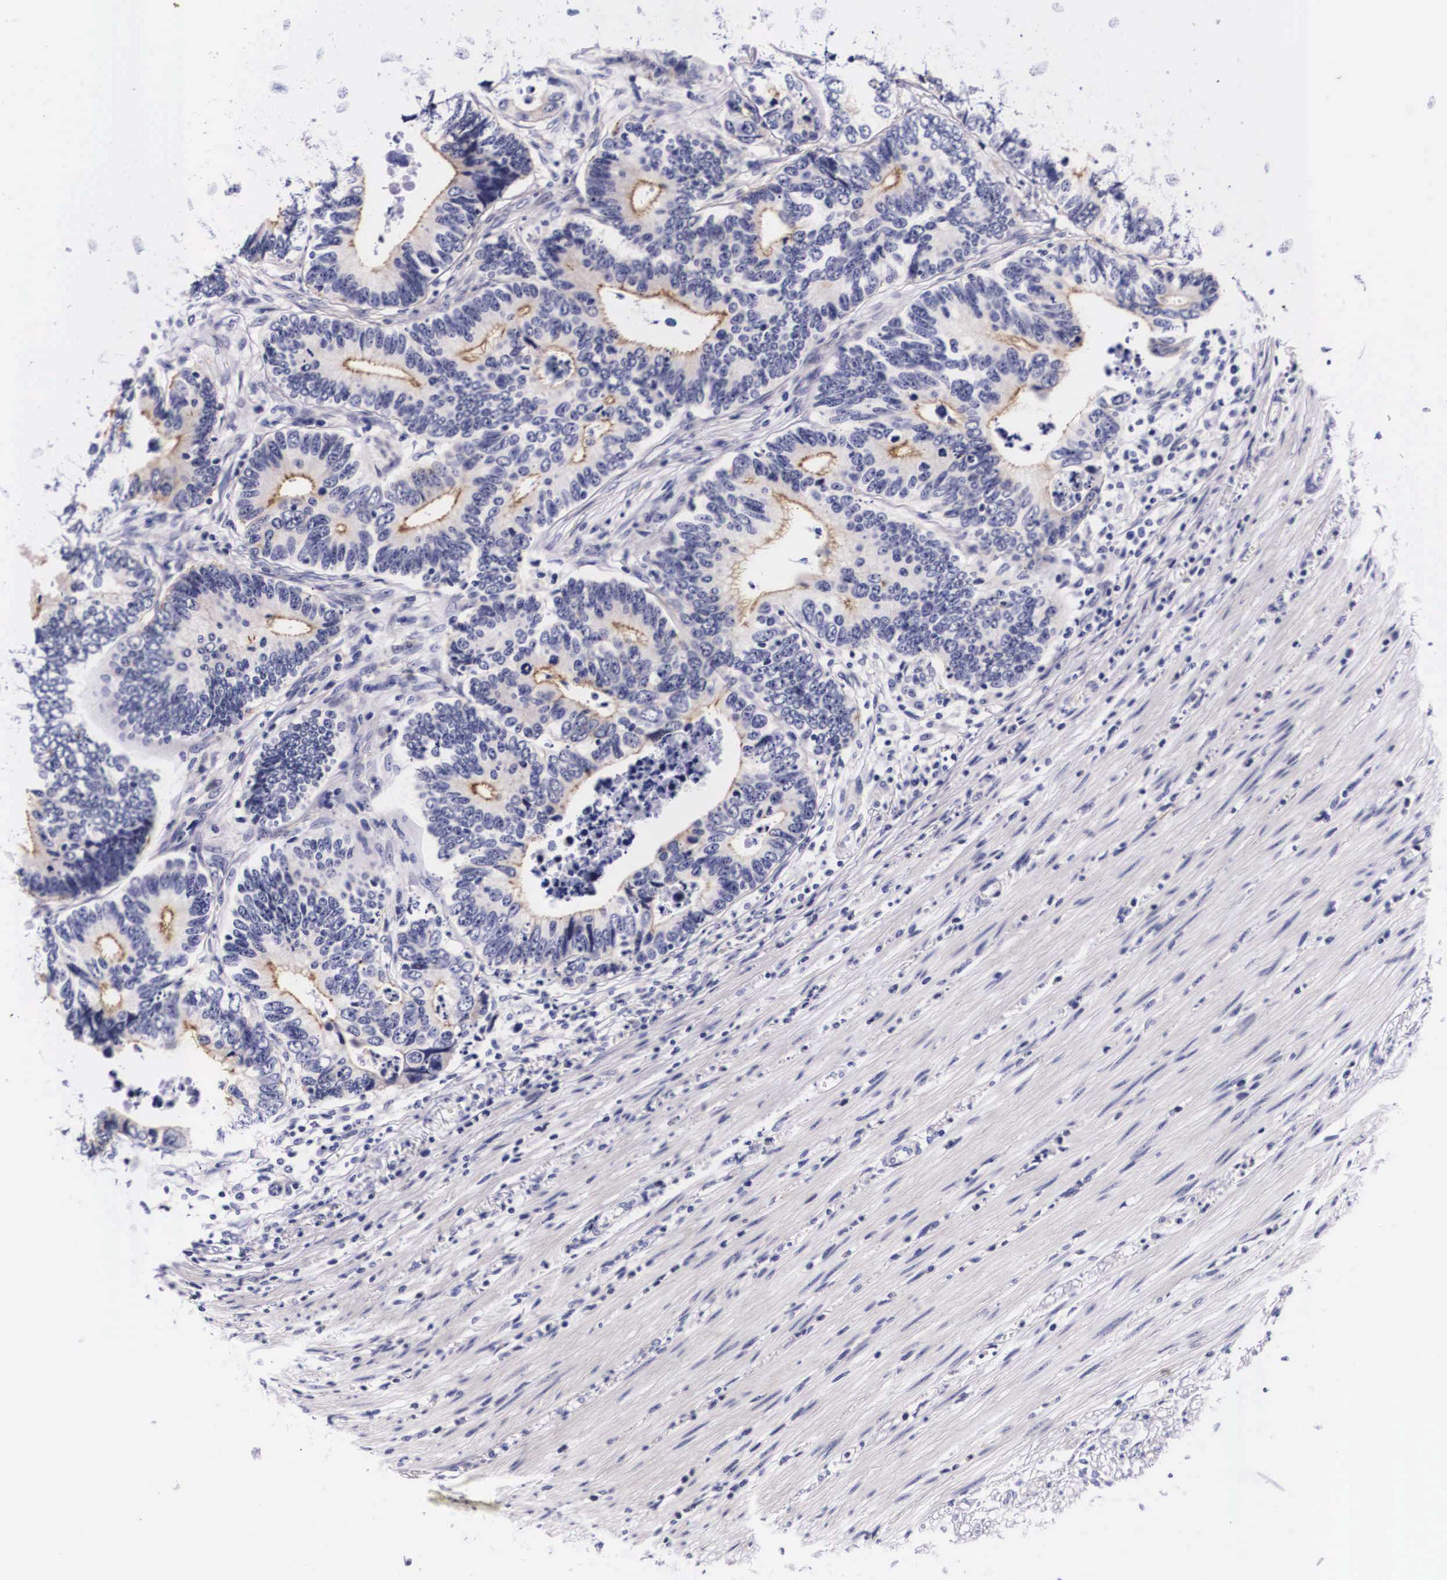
{"staining": {"intensity": "weak", "quantity": "25%-75%", "location": "cytoplasmic/membranous"}, "tissue": "colorectal cancer", "cell_type": "Tumor cells", "image_type": "cancer", "snomed": [{"axis": "morphology", "description": "Adenocarcinoma, NOS"}, {"axis": "topography", "description": "Colon"}], "caption": "The histopathology image demonstrates immunohistochemical staining of colorectal adenocarcinoma. There is weak cytoplasmic/membranous positivity is seen in approximately 25%-75% of tumor cells.", "gene": "PHETA2", "patient": {"sex": "female", "age": 78}}